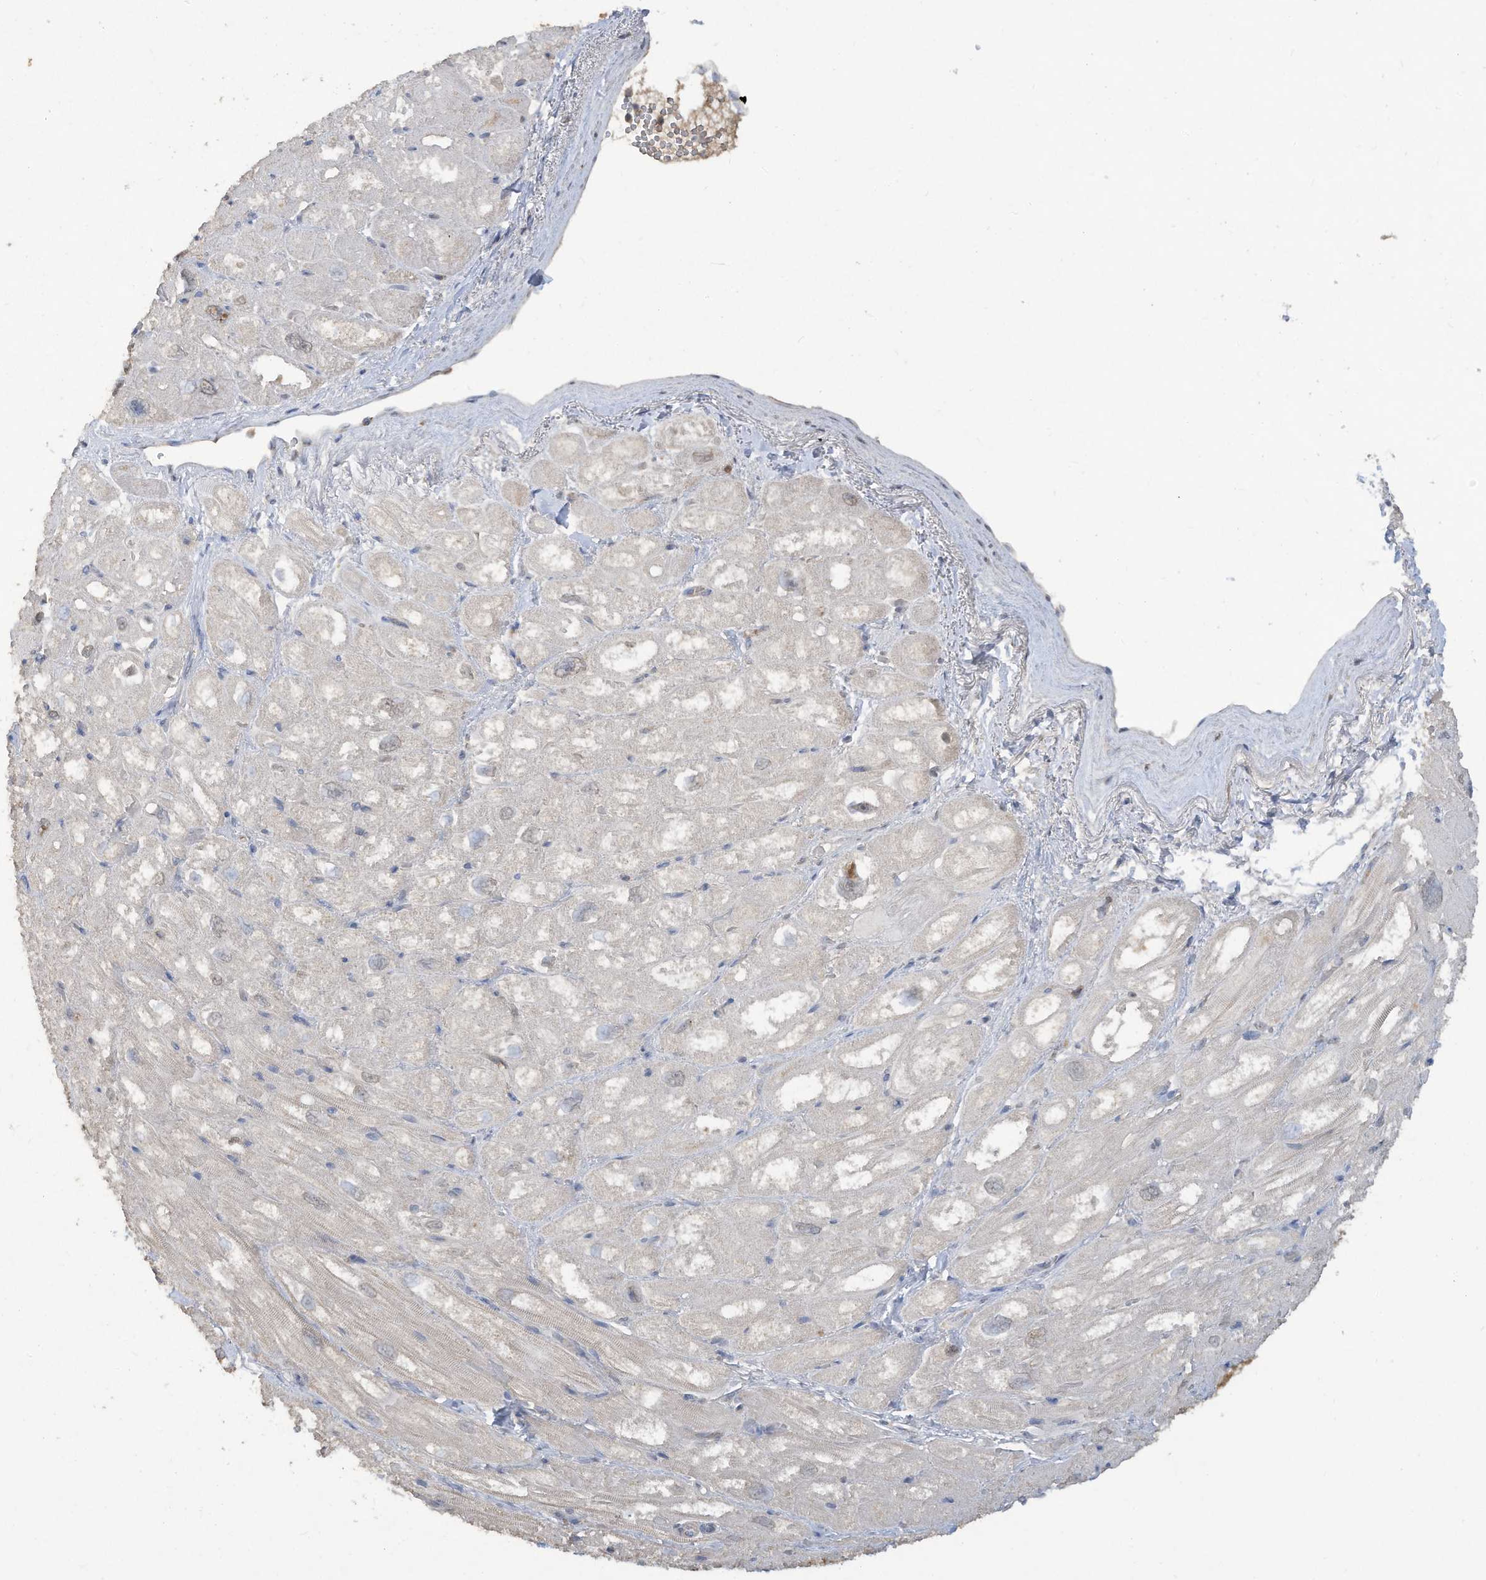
{"staining": {"intensity": "weak", "quantity": "<25%", "location": "cytoplasmic/membranous"}, "tissue": "heart muscle", "cell_type": "Cardiomyocytes", "image_type": "normal", "snomed": [{"axis": "morphology", "description": "Normal tissue, NOS"}, {"axis": "topography", "description": "Heart"}], "caption": "Cardiomyocytes are negative for protein expression in benign human heart muscle. Brightfield microscopy of immunohistochemistry (IHC) stained with DAB (brown) and hematoxylin (blue), captured at high magnification.", "gene": "HAS3", "patient": {"sex": "male", "age": 50}}